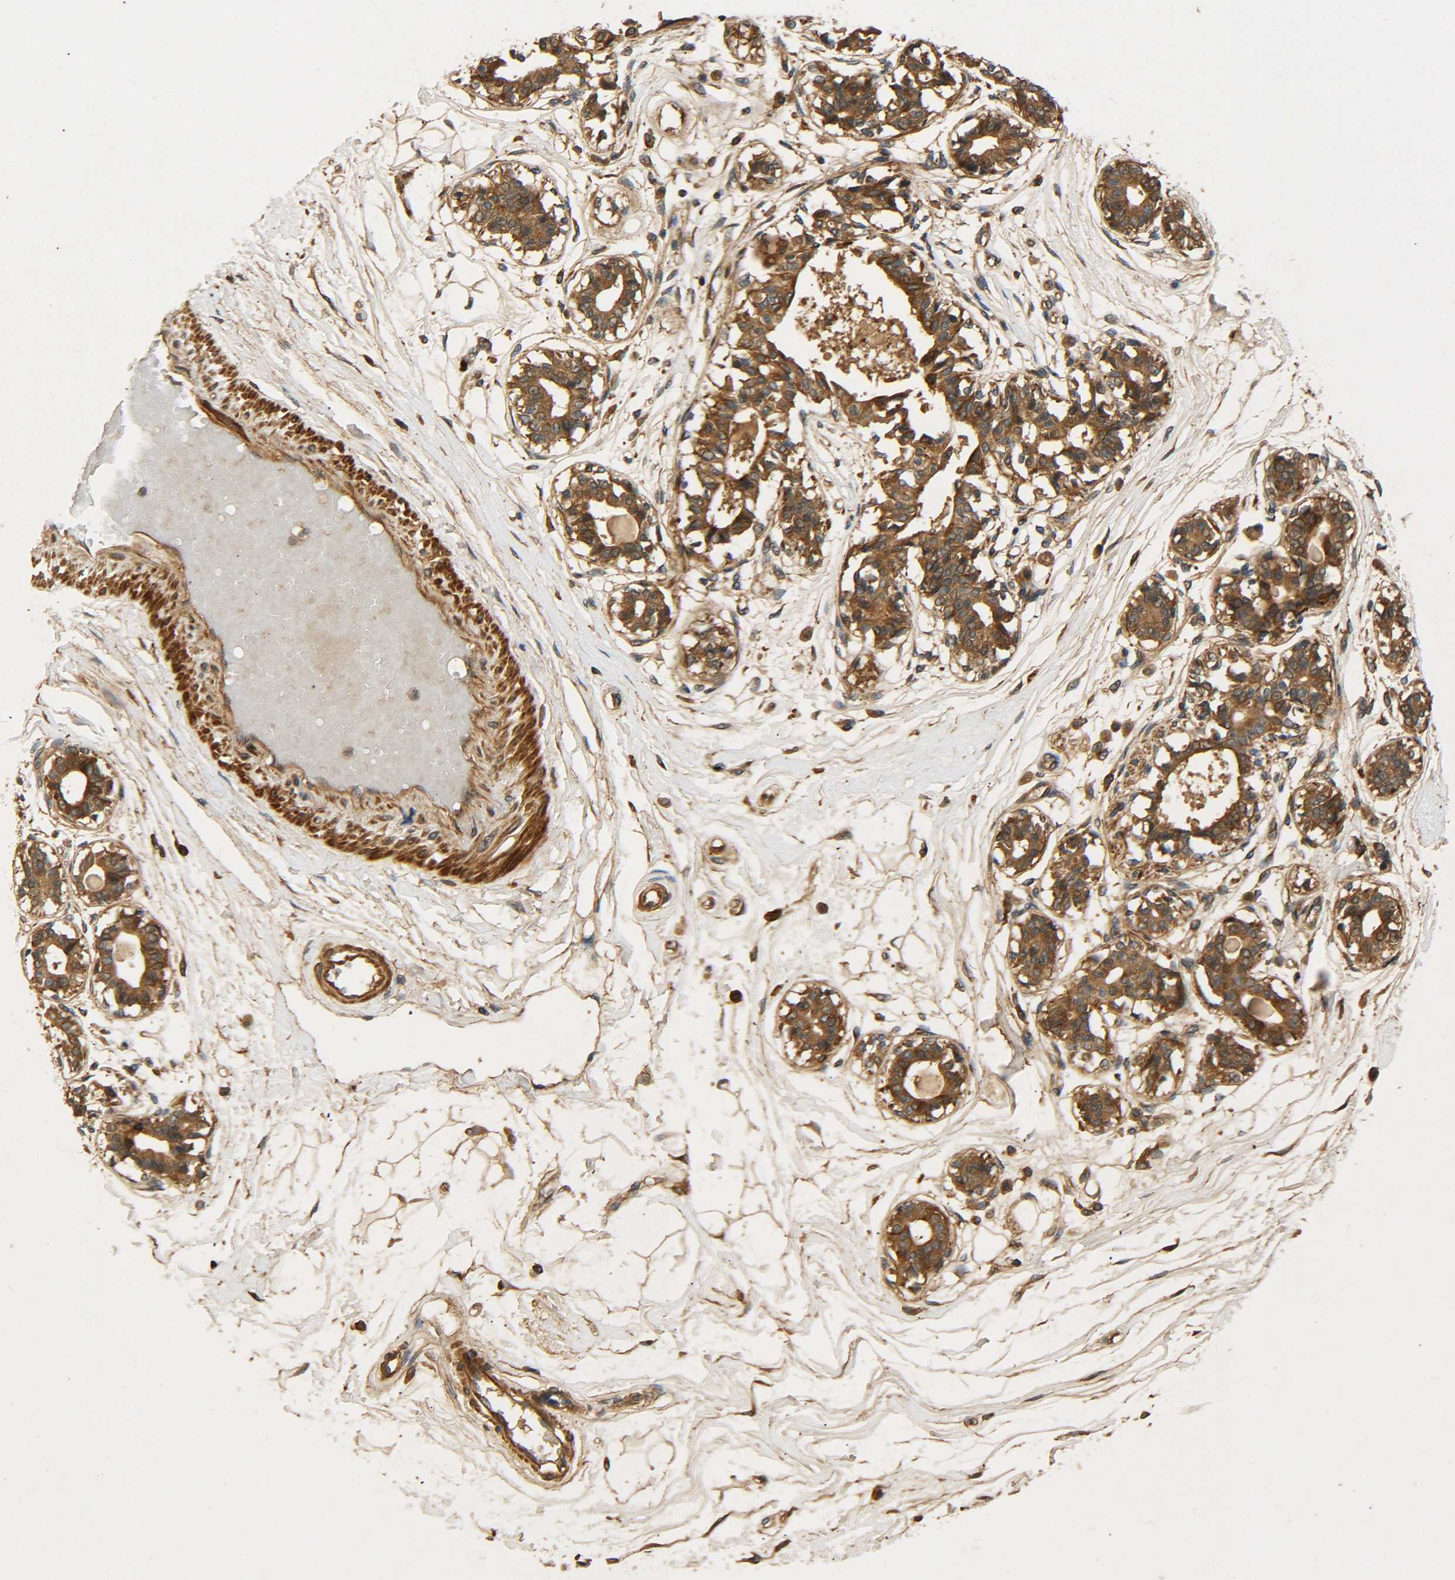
{"staining": {"intensity": "moderate", "quantity": ">75%", "location": "cytoplasmic/membranous"}, "tissue": "breast", "cell_type": "Adipocytes", "image_type": "normal", "snomed": [{"axis": "morphology", "description": "Normal tissue, NOS"}, {"axis": "topography", "description": "Breast"}], "caption": "Immunohistochemical staining of unremarkable breast shows medium levels of moderate cytoplasmic/membranous staining in approximately >75% of adipocytes. The staining was performed using DAB to visualize the protein expression in brown, while the nuclei were stained in blue with hematoxylin (Magnification: 20x).", "gene": "LRCH3", "patient": {"sex": "female", "age": 45}}